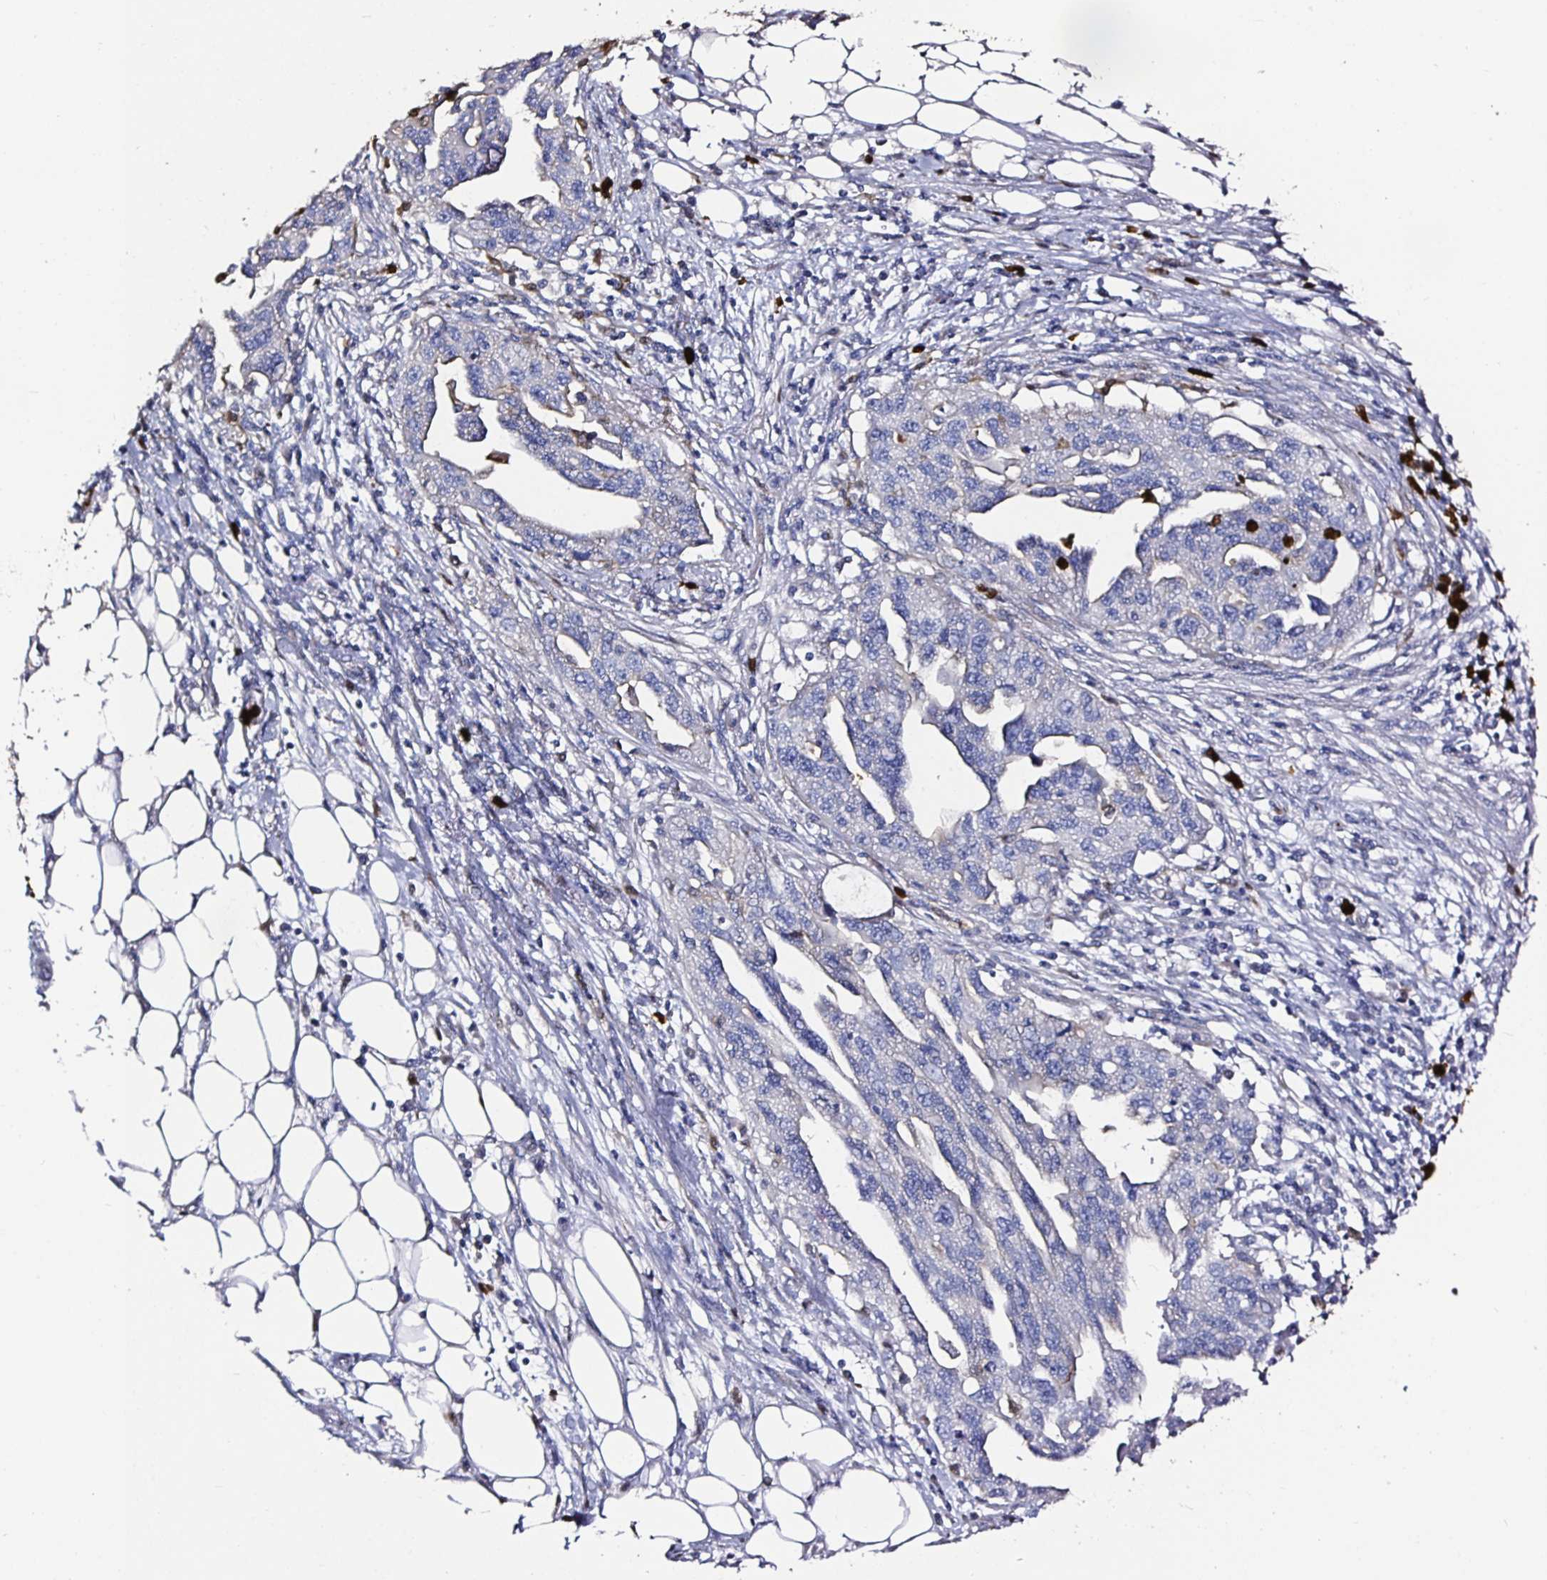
{"staining": {"intensity": "negative", "quantity": "none", "location": "none"}, "tissue": "ovarian cancer", "cell_type": "Tumor cells", "image_type": "cancer", "snomed": [{"axis": "morphology", "description": "Carcinoma, endometroid"}, {"axis": "morphology", "description": "Cystadenocarcinoma, serous, NOS"}, {"axis": "topography", "description": "Ovary"}], "caption": "Ovarian cancer was stained to show a protein in brown. There is no significant expression in tumor cells.", "gene": "TLR4", "patient": {"sex": "female", "age": 45}}